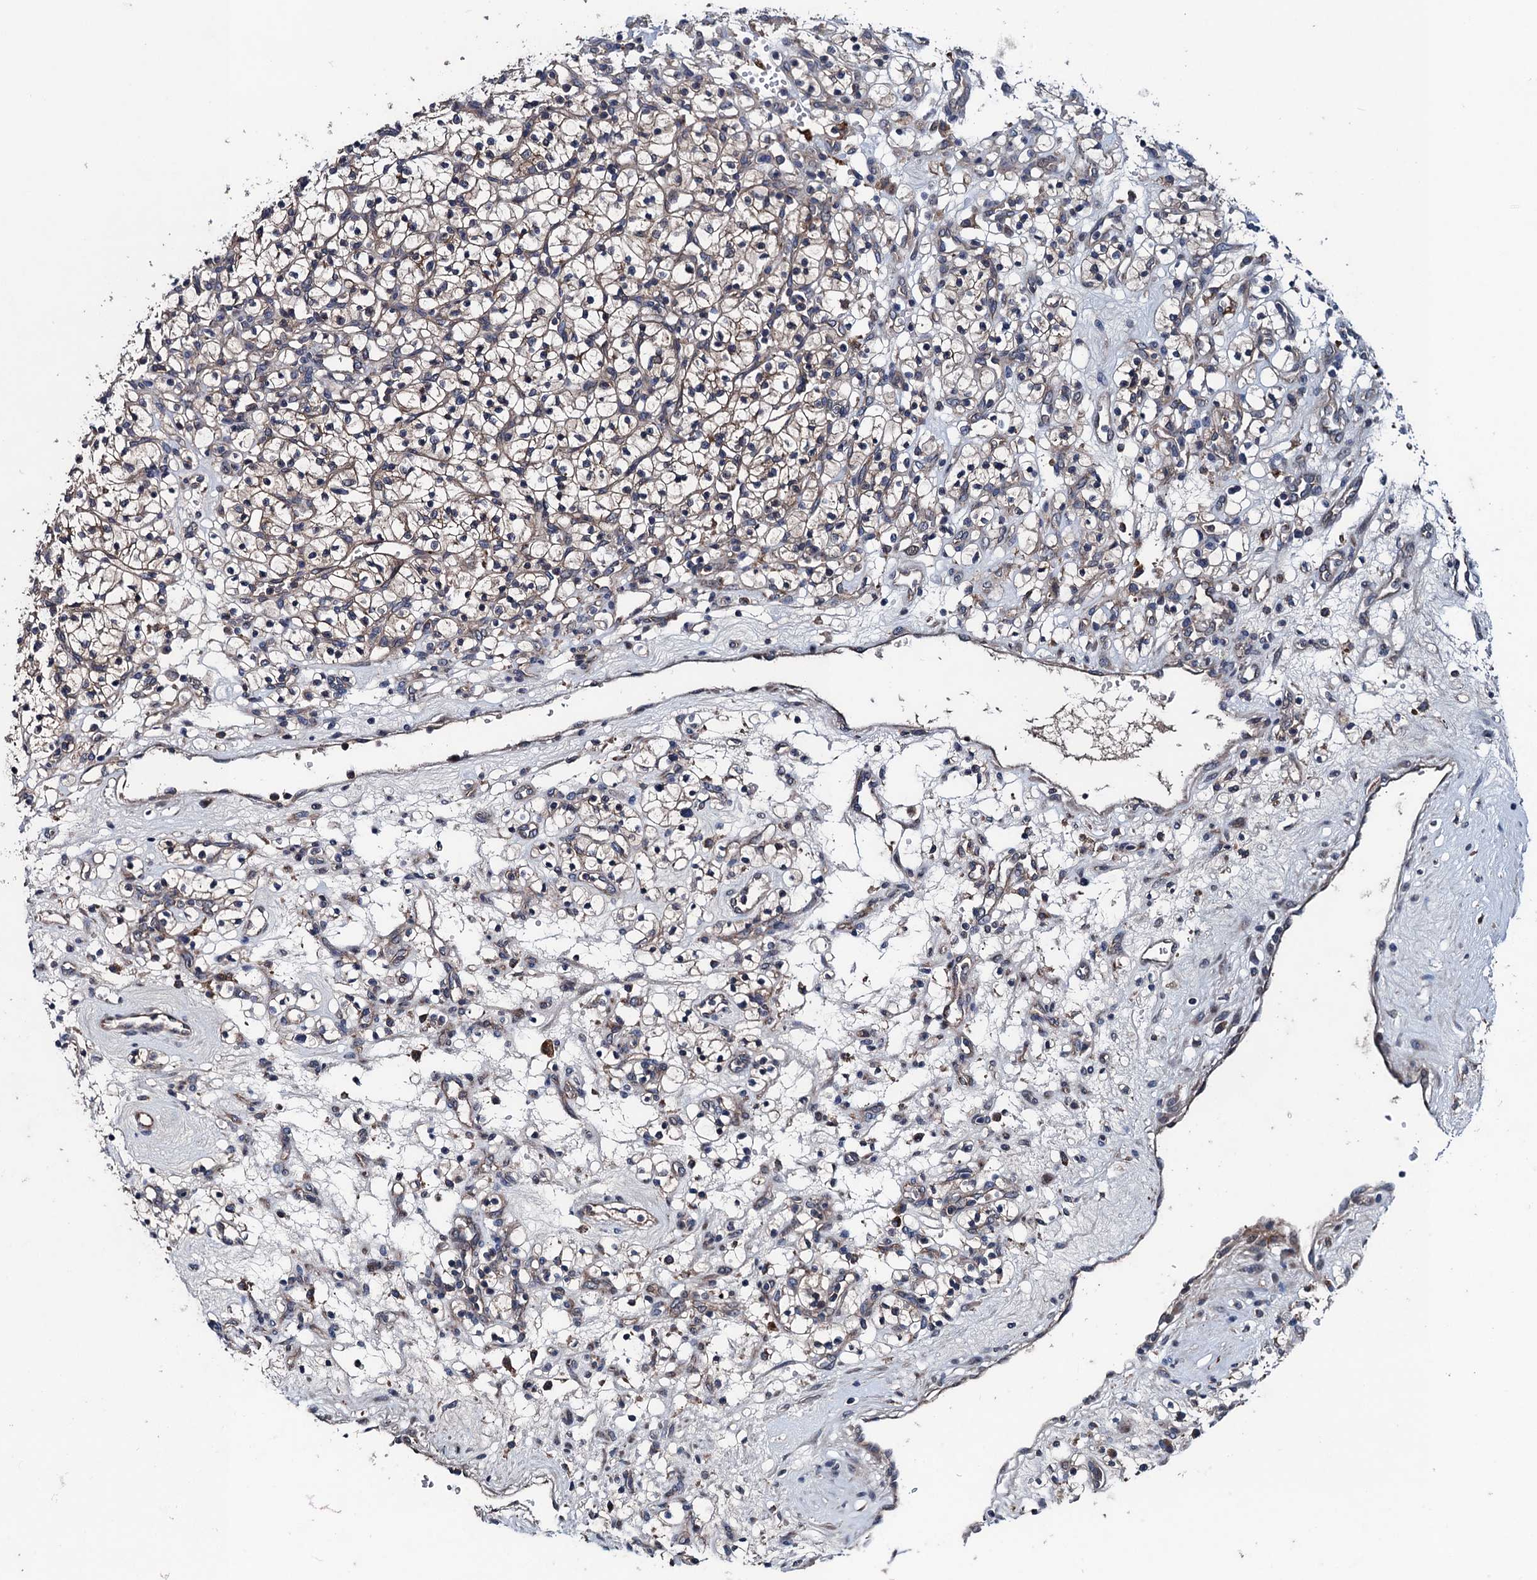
{"staining": {"intensity": "weak", "quantity": "25%-75%", "location": "cytoplasmic/membranous"}, "tissue": "renal cancer", "cell_type": "Tumor cells", "image_type": "cancer", "snomed": [{"axis": "morphology", "description": "Adenocarcinoma, NOS"}, {"axis": "topography", "description": "Kidney"}], "caption": "A brown stain labels weak cytoplasmic/membranous staining of a protein in human renal cancer tumor cells.", "gene": "BLTP3B", "patient": {"sex": "female", "age": 57}}